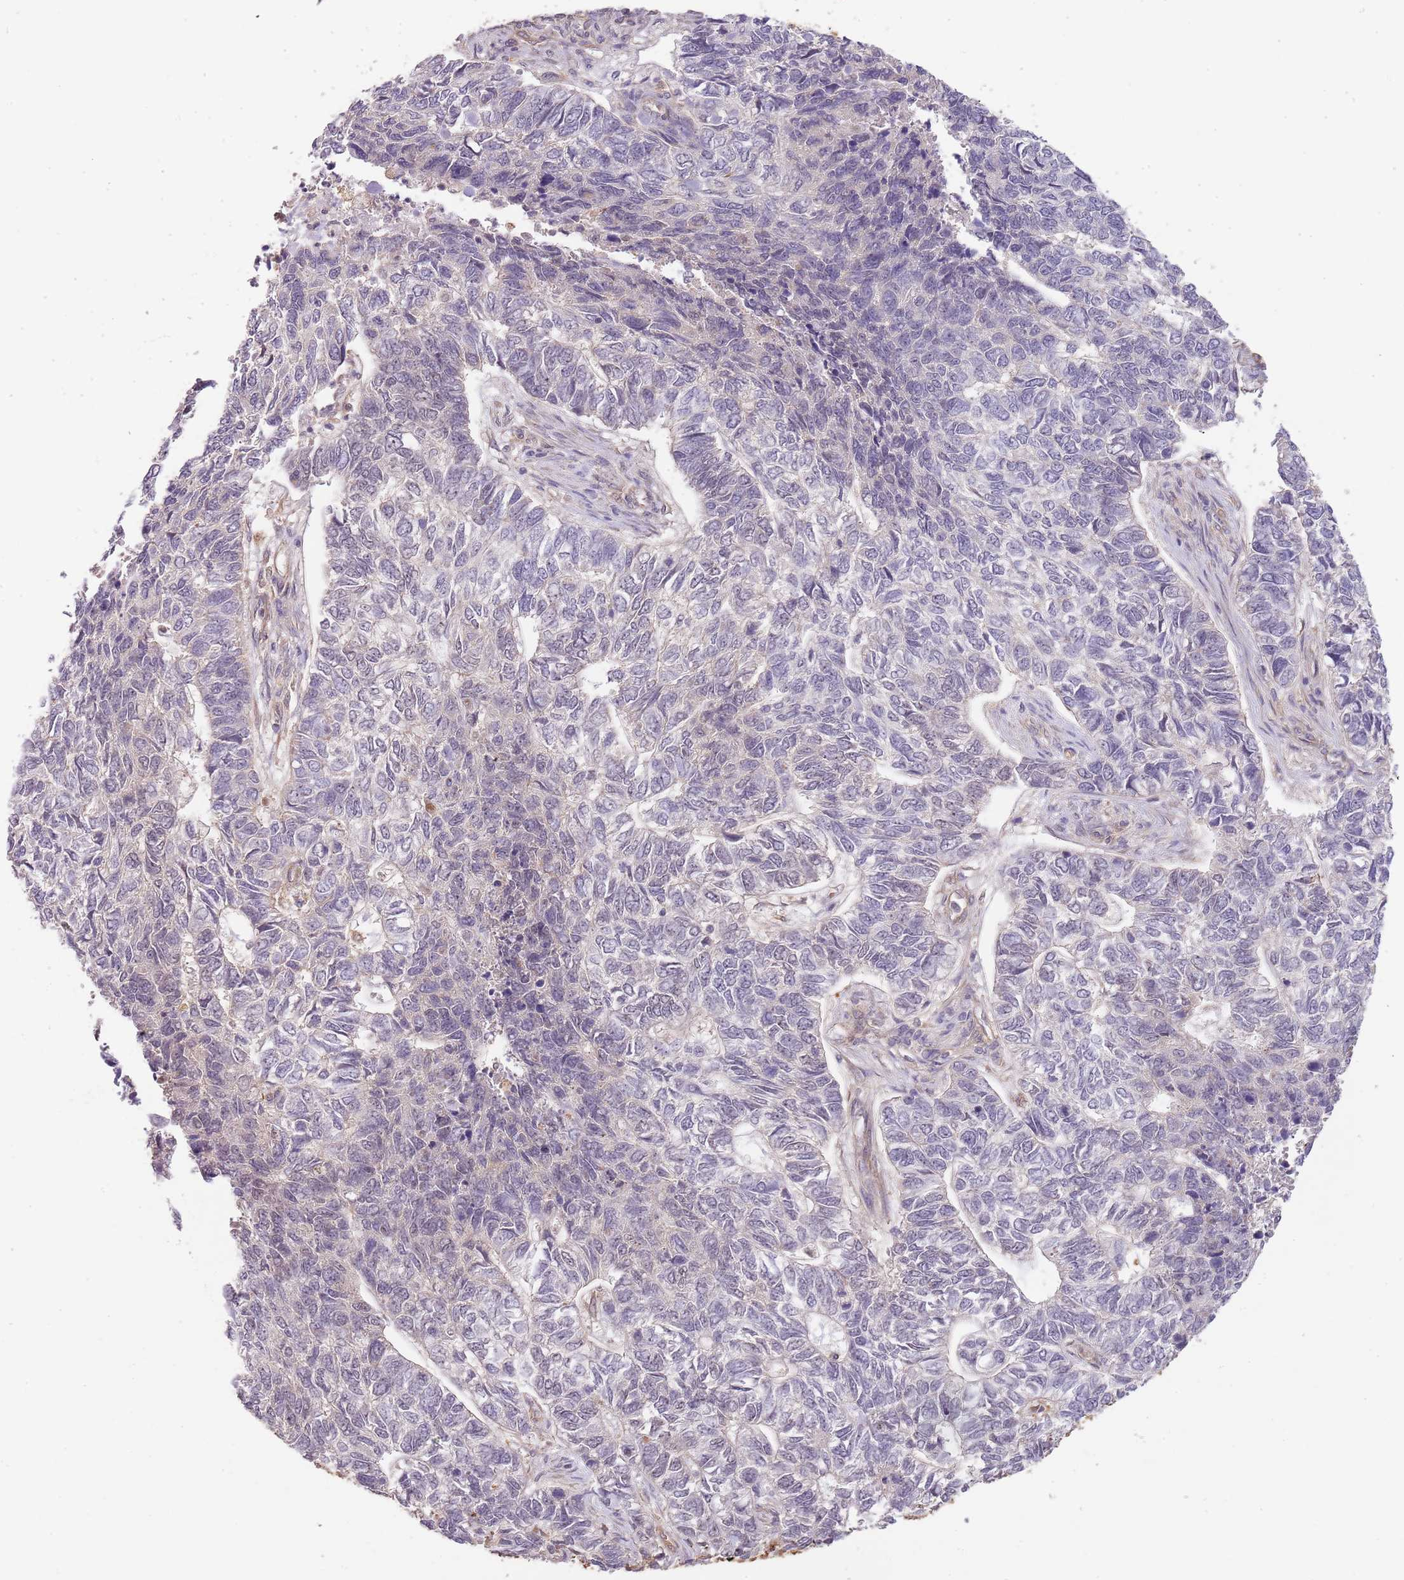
{"staining": {"intensity": "negative", "quantity": "none", "location": "none"}, "tissue": "skin cancer", "cell_type": "Tumor cells", "image_type": "cancer", "snomed": [{"axis": "morphology", "description": "Basal cell carcinoma"}, {"axis": "topography", "description": "Skin"}], "caption": "Image shows no protein positivity in tumor cells of basal cell carcinoma (skin) tissue. (DAB (3,3'-diaminobenzidine) immunohistochemistry, high magnification).", "gene": "SURF2", "patient": {"sex": "female", "age": 65}}